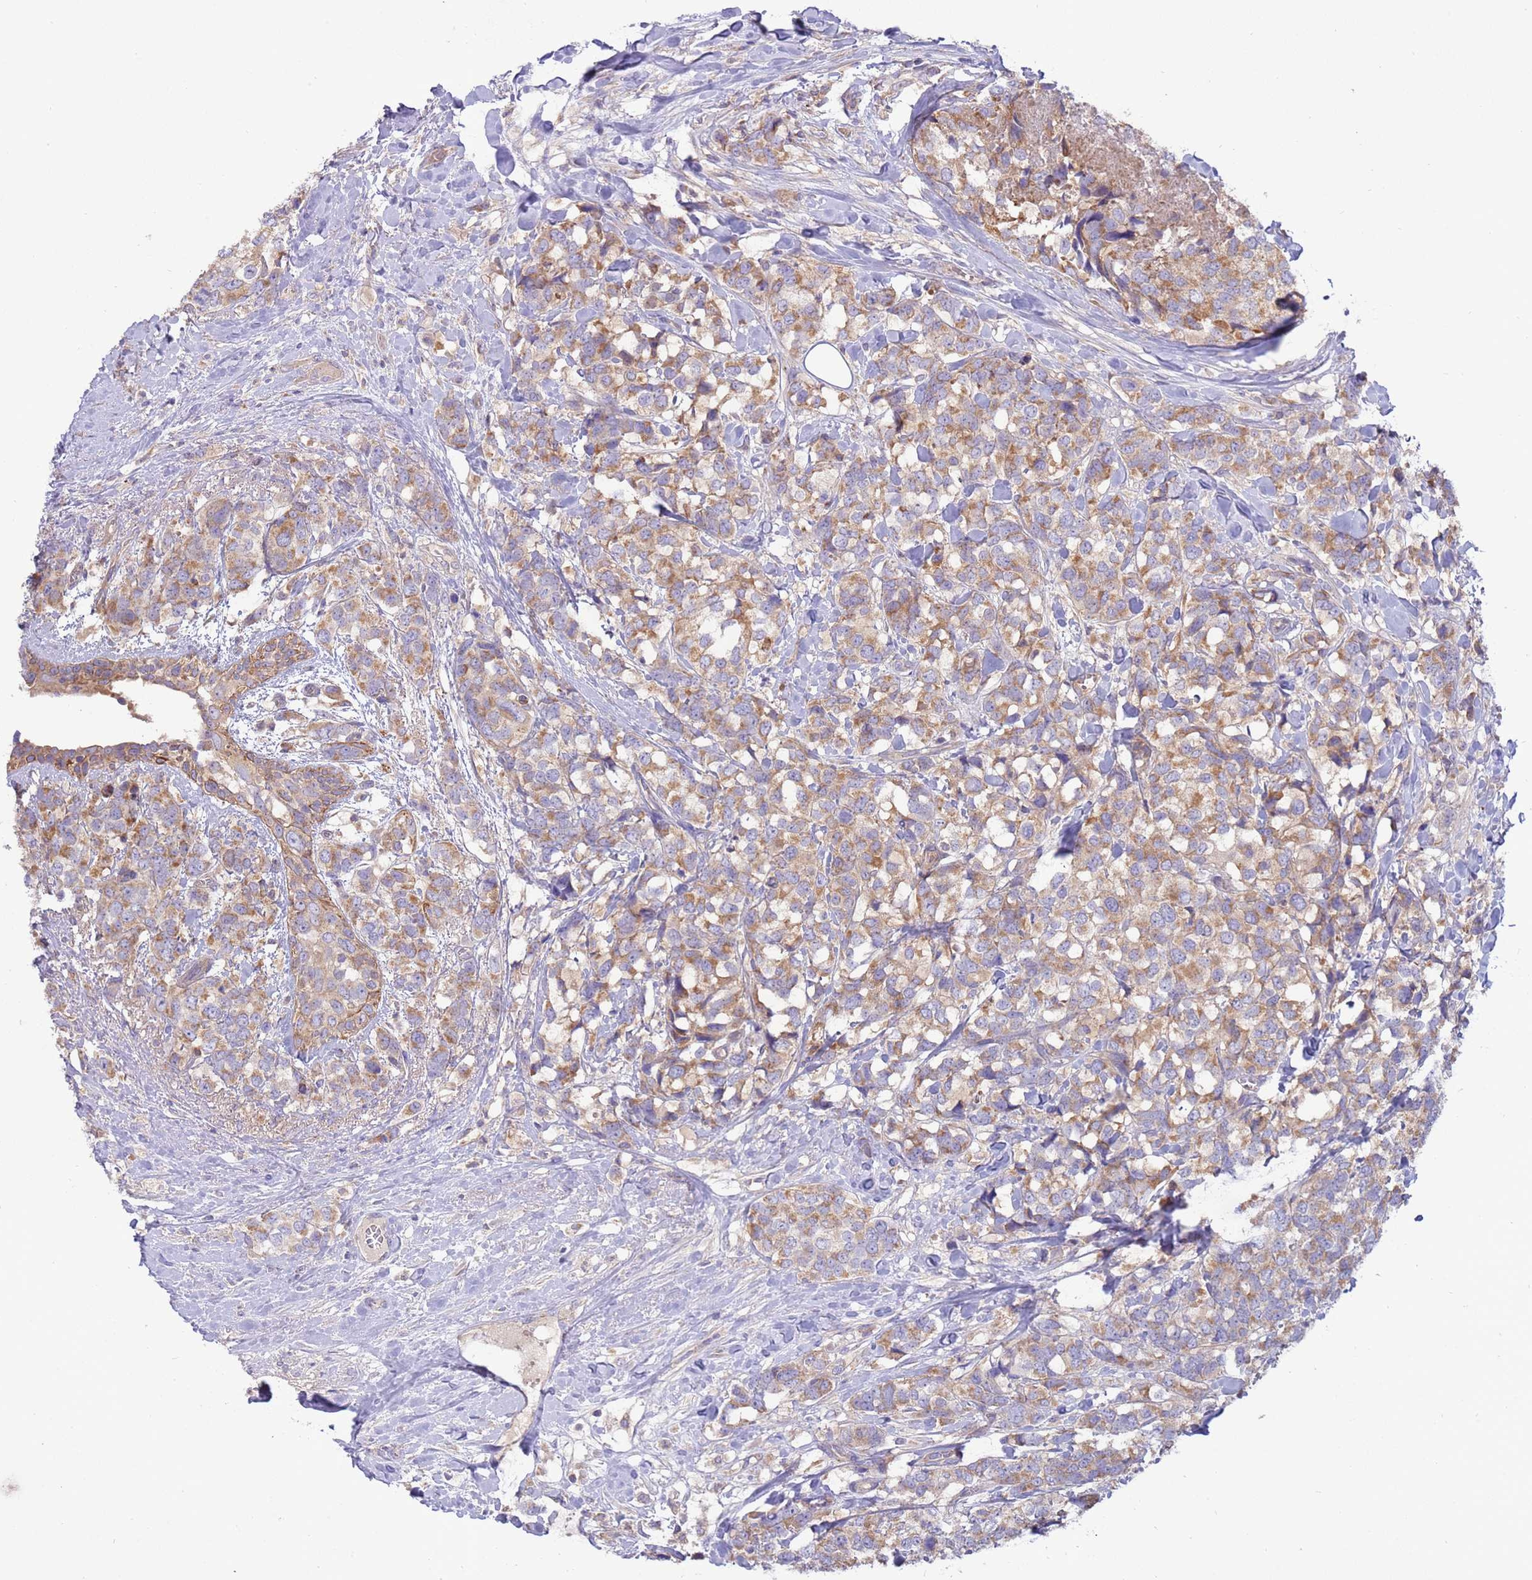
{"staining": {"intensity": "moderate", "quantity": ">75%", "location": "cytoplasmic/membranous"}, "tissue": "breast cancer", "cell_type": "Tumor cells", "image_type": "cancer", "snomed": [{"axis": "morphology", "description": "Lobular carcinoma"}, {"axis": "topography", "description": "Breast"}], "caption": "Immunohistochemical staining of human breast lobular carcinoma demonstrates medium levels of moderate cytoplasmic/membranous staining in about >75% of tumor cells.", "gene": "UQCRQ", "patient": {"sex": "female", "age": 59}}